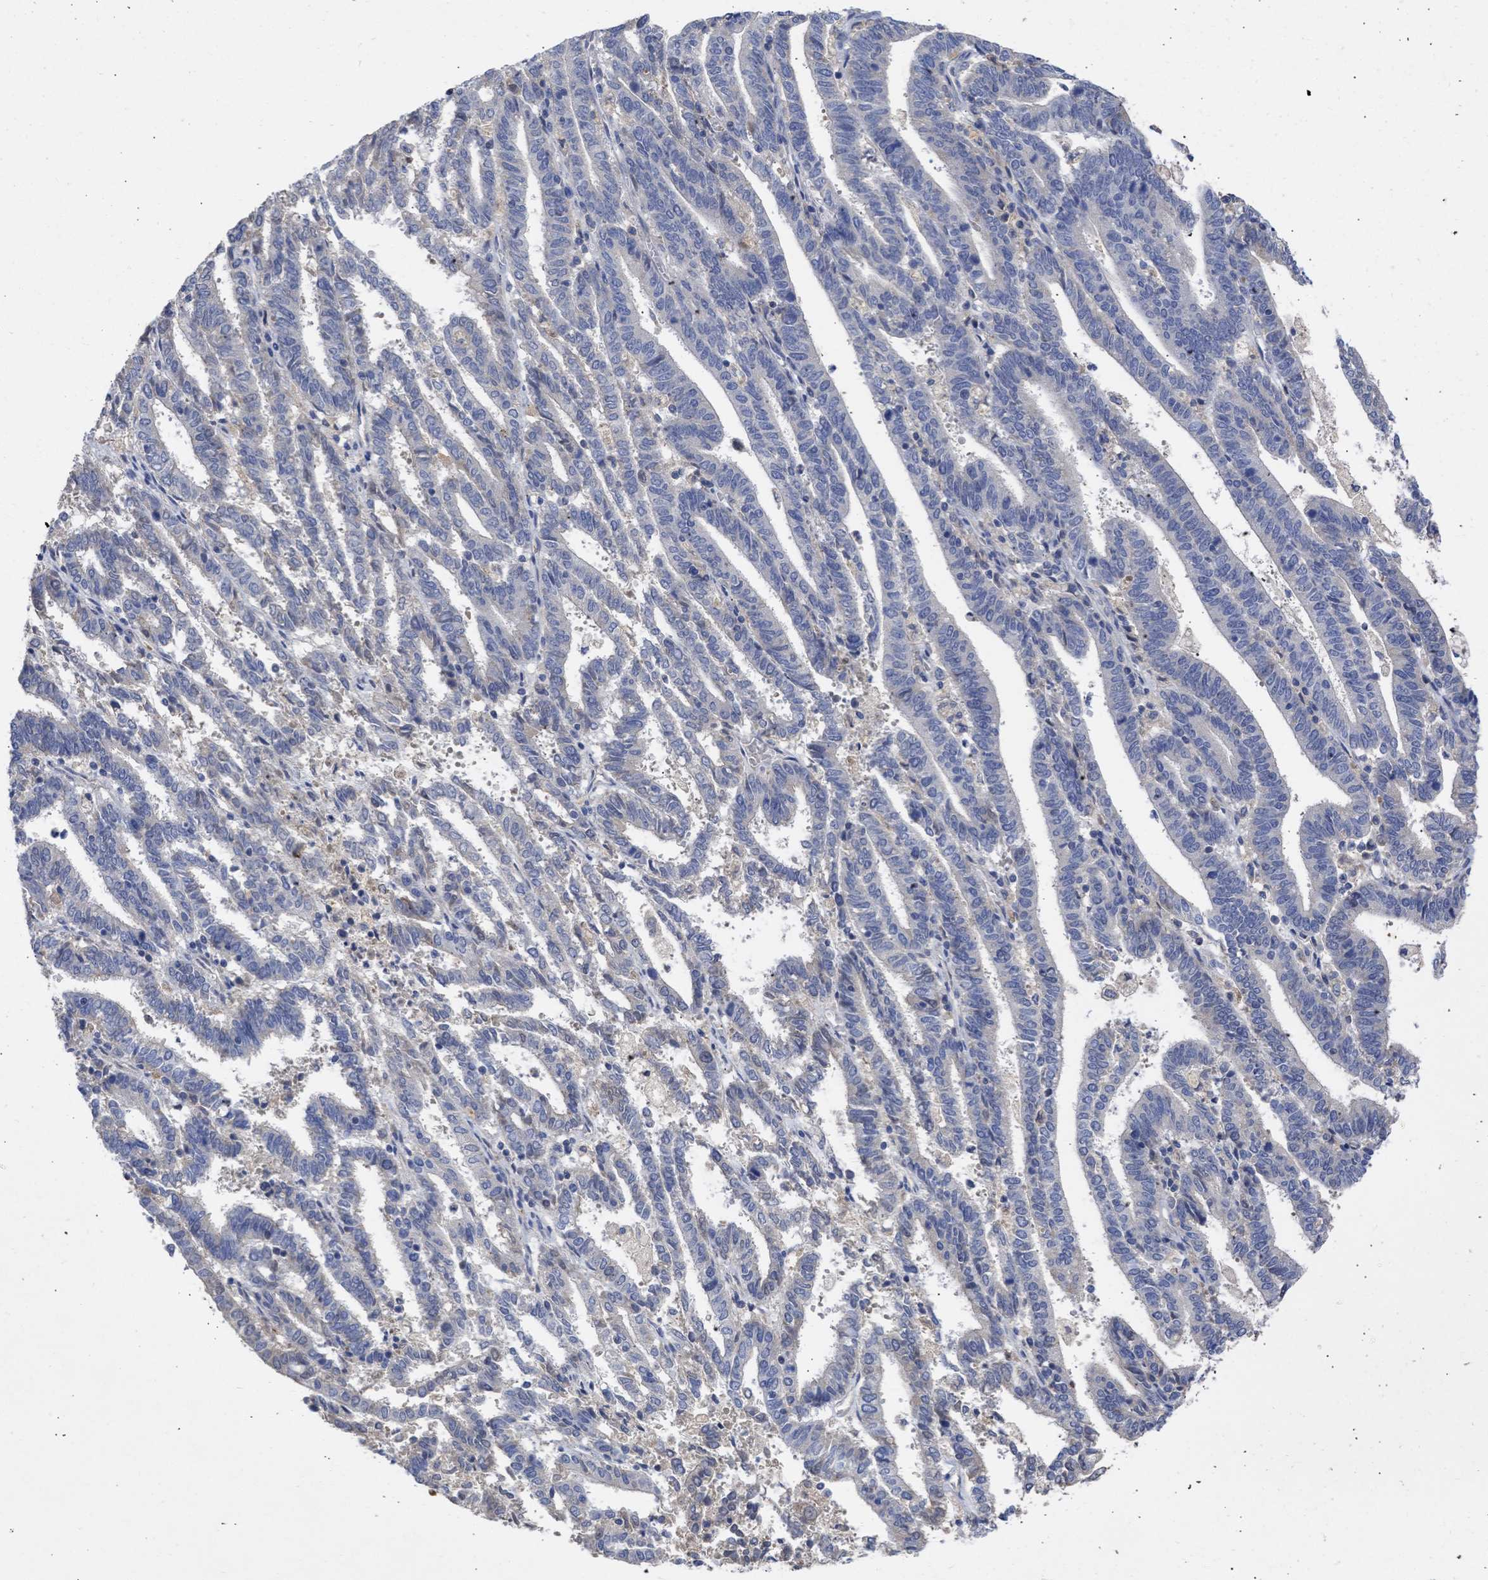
{"staining": {"intensity": "negative", "quantity": "none", "location": "none"}, "tissue": "endometrial cancer", "cell_type": "Tumor cells", "image_type": "cancer", "snomed": [{"axis": "morphology", "description": "Adenocarcinoma, NOS"}, {"axis": "topography", "description": "Uterus"}], "caption": "A photomicrograph of endometrial cancer (adenocarcinoma) stained for a protein demonstrates no brown staining in tumor cells. (DAB immunohistochemistry (IHC) visualized using brightfield microscopy, high magnification).", "gene": "ARHGEF4", "patient": {"sex": "female", "age": 83}}